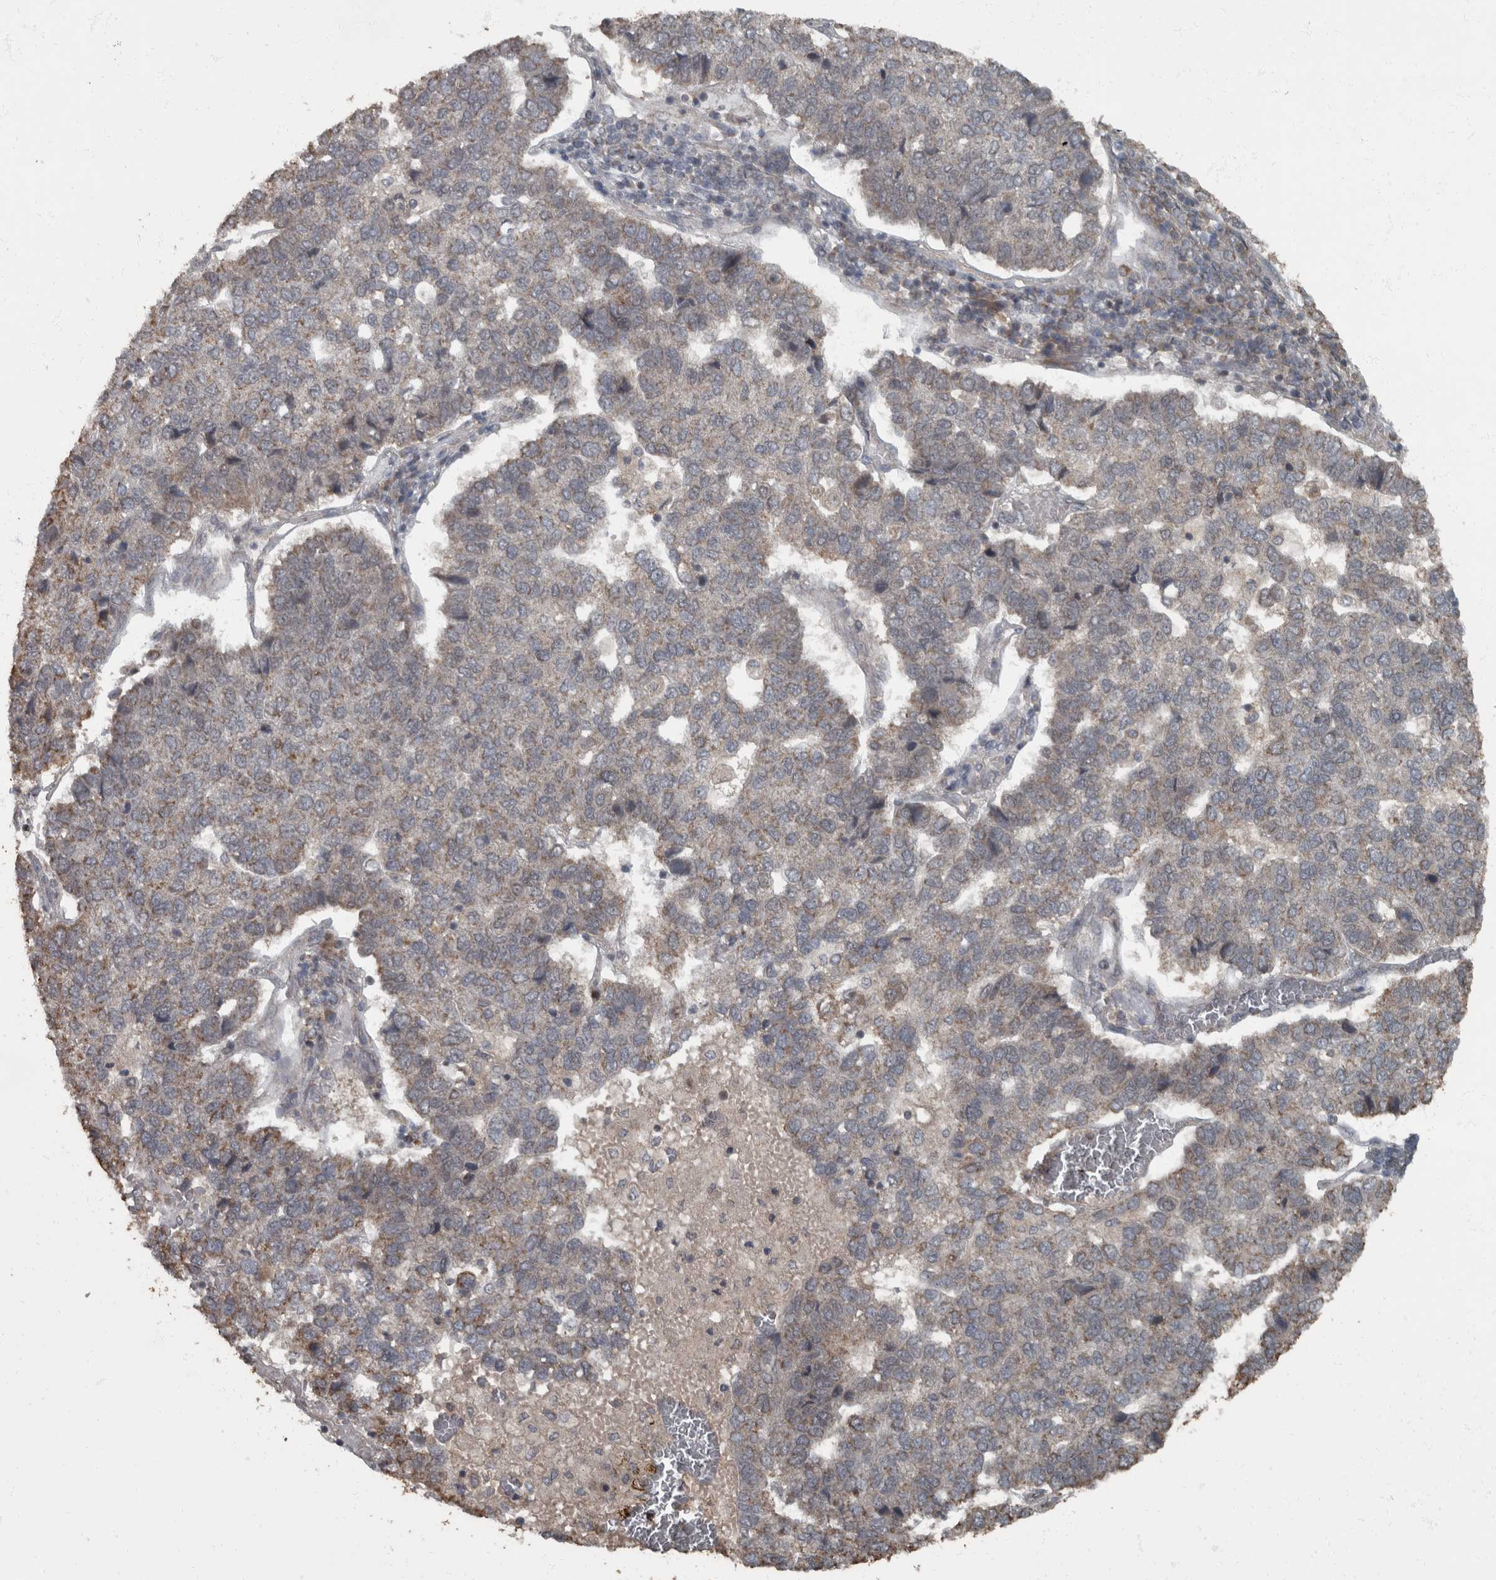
{"staining": {"intensity": "weak", "quantity": "<25%", "location": "cytoplasmic/membranous"}, "tissue": "pancreatic cancer", "cell_type": "Tumor cells", "image_type": "cancer", "snomed": [{"axis": "morphology", "description": "Adenocarcinoma, NOS"}, {"axis": "topography", "description": "Pancreas"}], "caption": "Immunohistochemical staining of pancreatic cancer shows no significant expression in tumor cells. (Brightfield microscopy of DAB immunohistochemistry at high magnification).", "gene": "RABGGTB", "patient": {"sex": "female", "age": 61}}